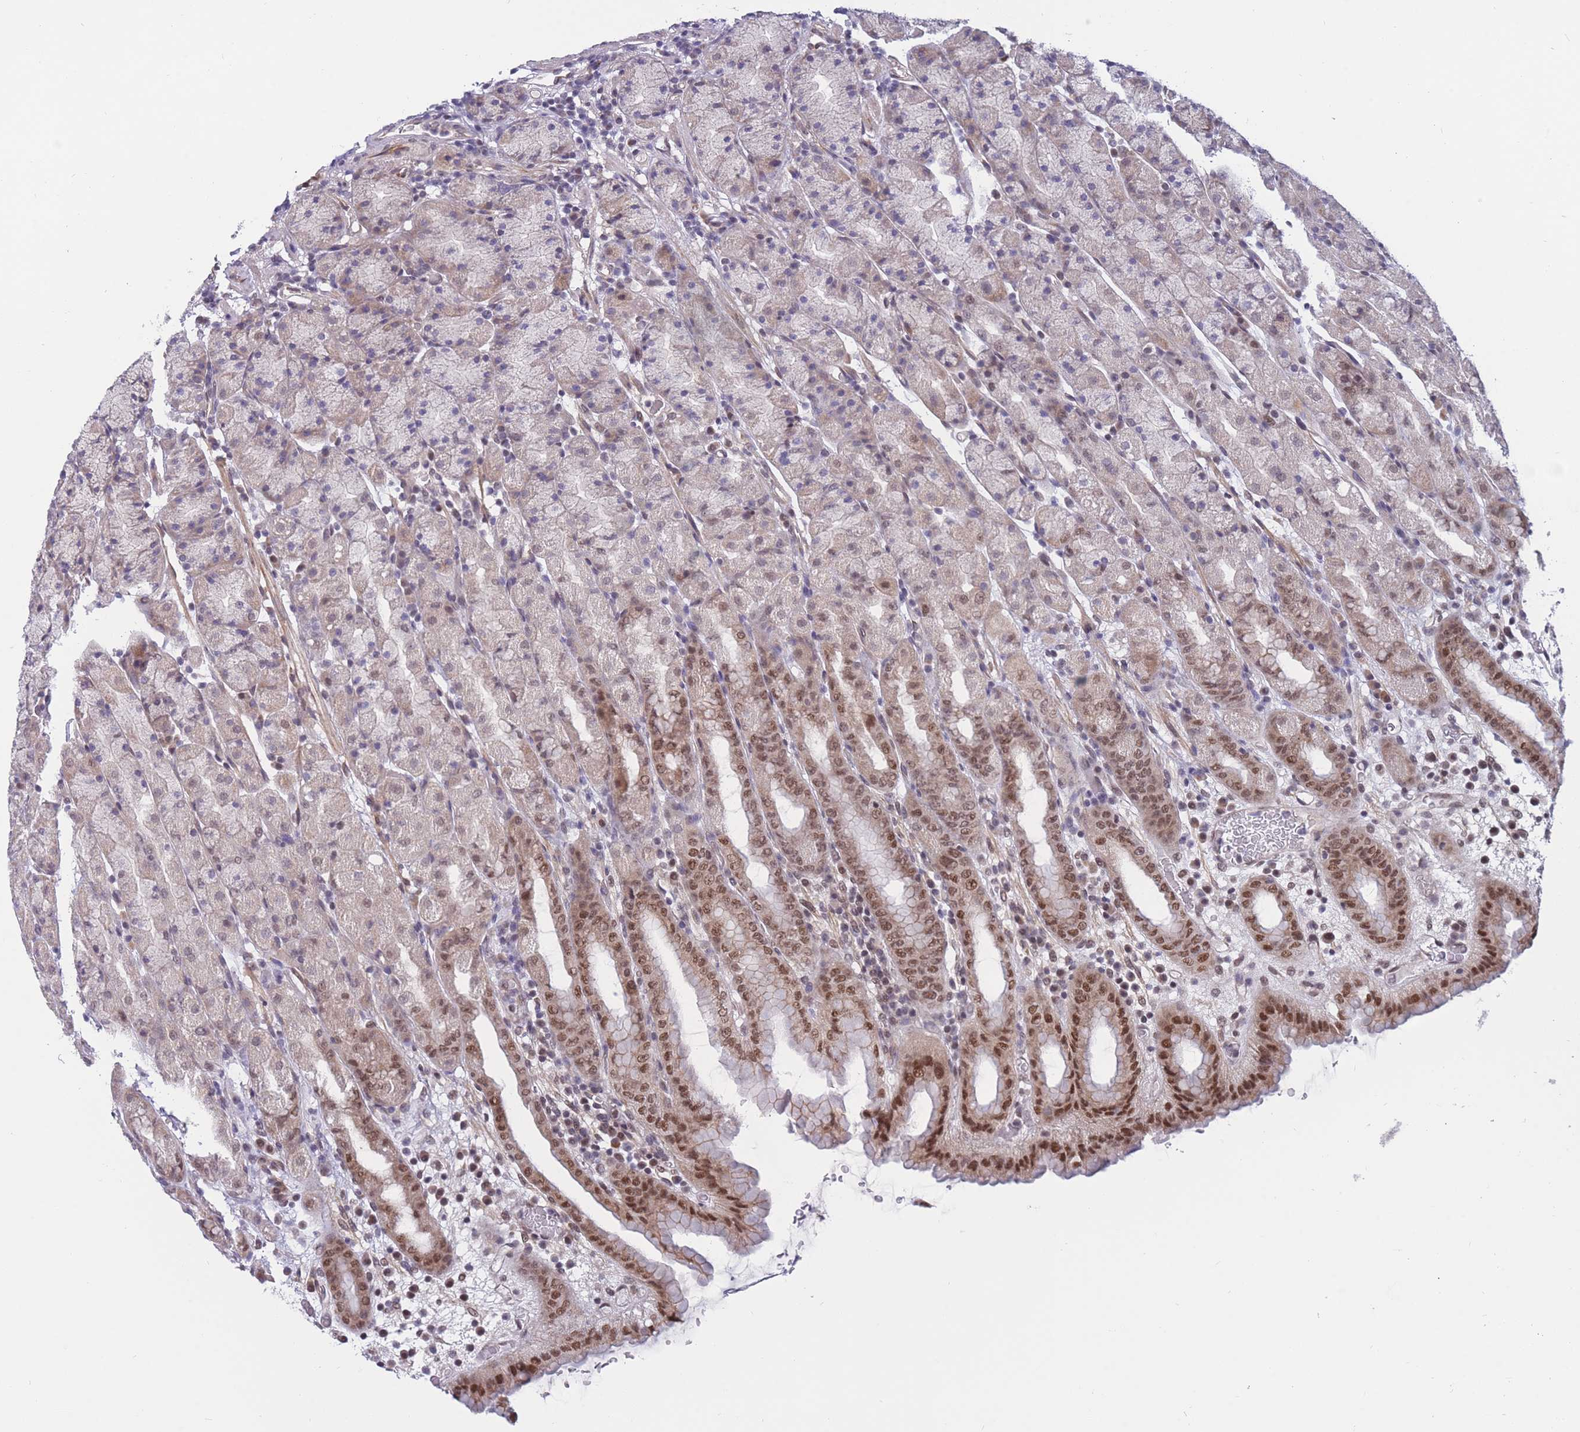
{"staining": {"intensity": "moderate", "quantity": "<25%", "location": "nuclear"}, "tissue": "stomach", "cell_type": "Glandular cells", "image_type": "normal", "snomed": [{"axis": "morphology", "description": "Normal tissue, NOS"}, {"axis": "topography", "description": "Stomach, upper"}], "caption": "Immunohistochemical staining of benign human stomach demonstrates moderate nuclear protein positivity in approximately <25% of glandular cells. The staining was performed using DAB, with brown indicating positive protein expression. Nuclei are stained blue with hematoxylin.", "gene": "BCL9L", "patient": {"sex": "male", "age": 68}}